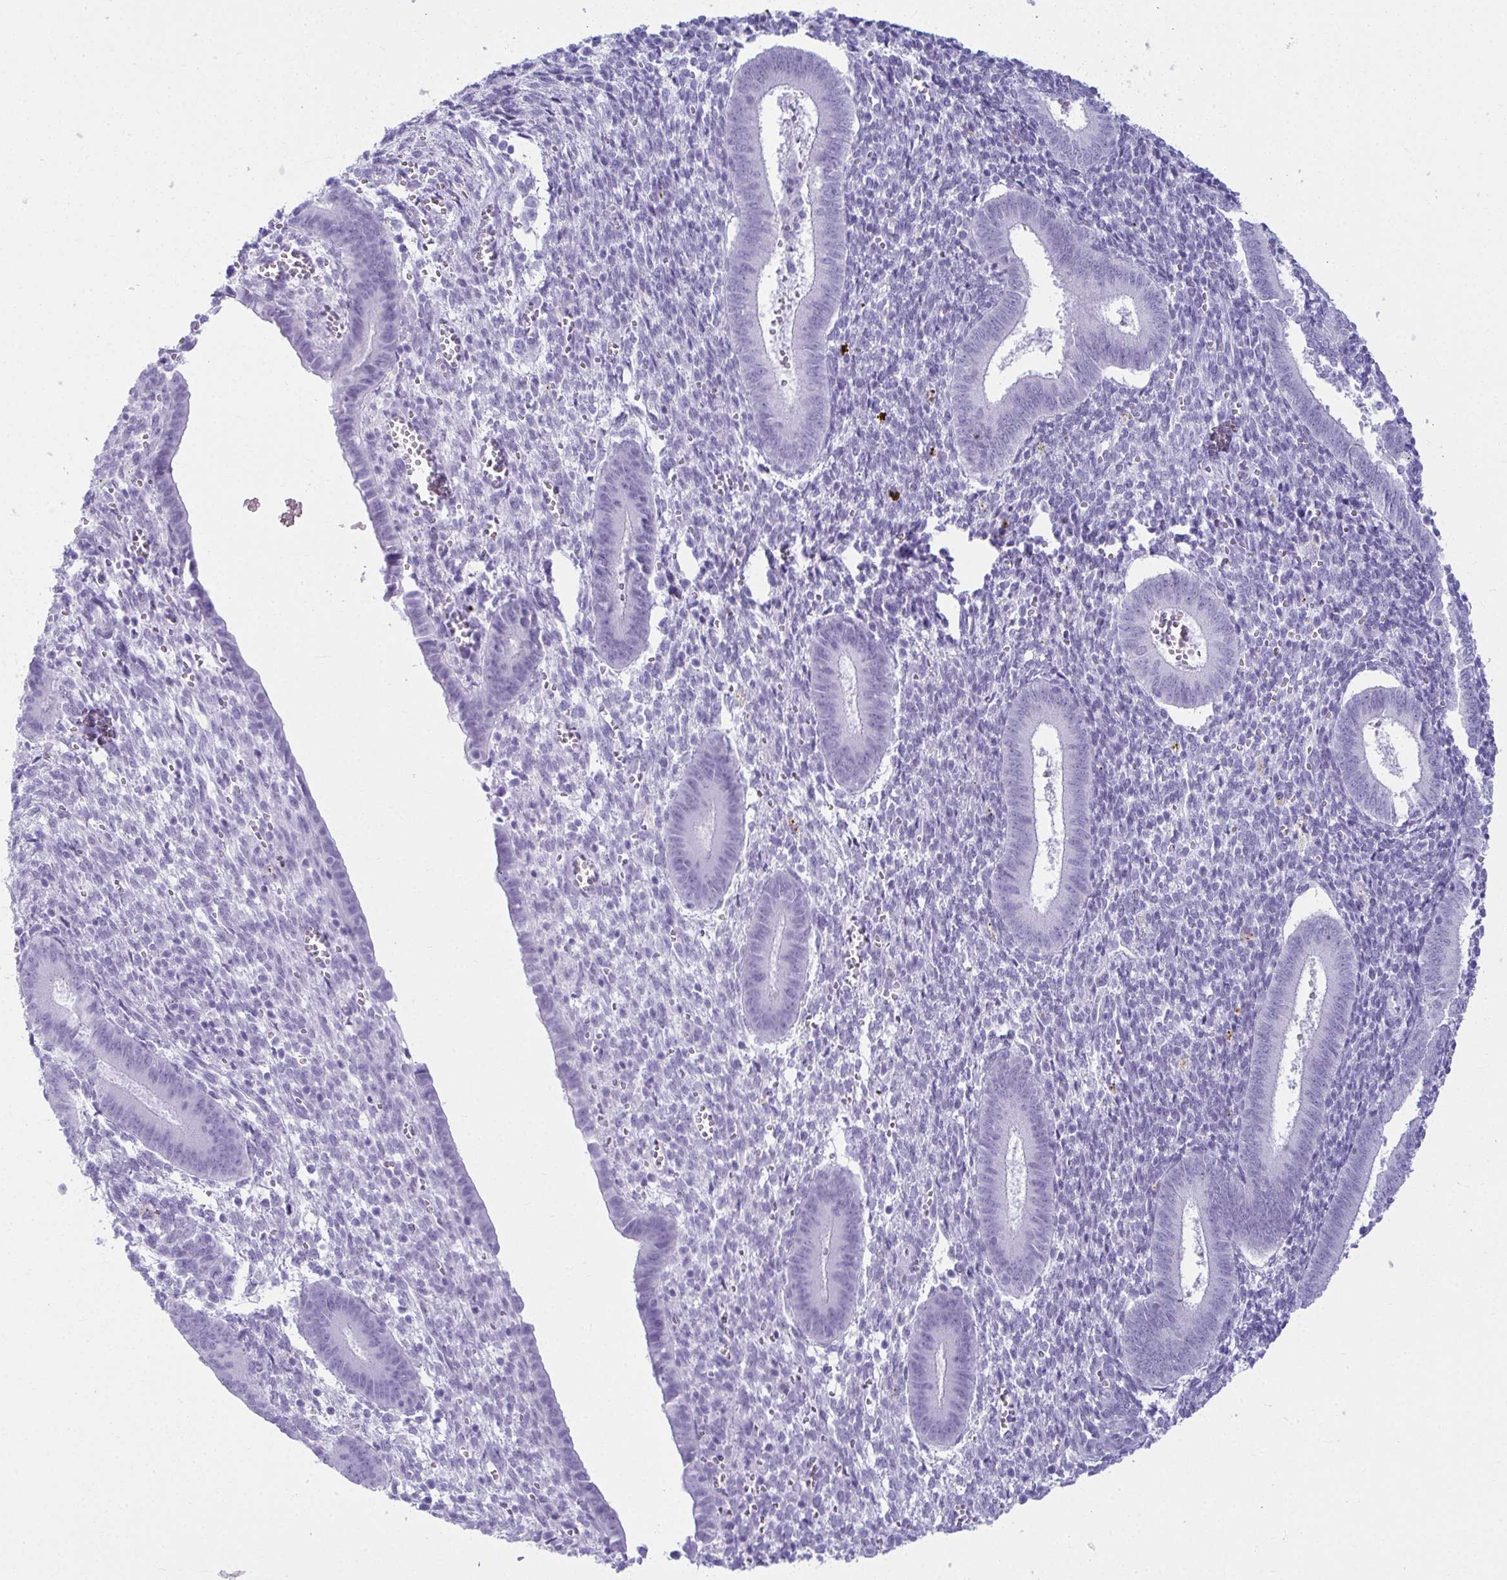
{"staining": {"intensity": "negative", "quantity": "none", "location": "none"}, "tissue": "endometrium", "cell_type": "Cells in endometrial stroma", "image_type": "normal", "snomed": [{"axis": "morphology", "description": "Normal tissue, NOS"}, {"axis": "topography", "description": "Endometrium"}], "caption": "Immunohistochemistry image of unremarkable endometrium: human endometrium stained with DAB (3,3'-diaminobenzidine) shows no significant protein expression in cells in endometrial stroma.", "gene": "CLGN", "patient": {"sex": "female", "age": 25}}